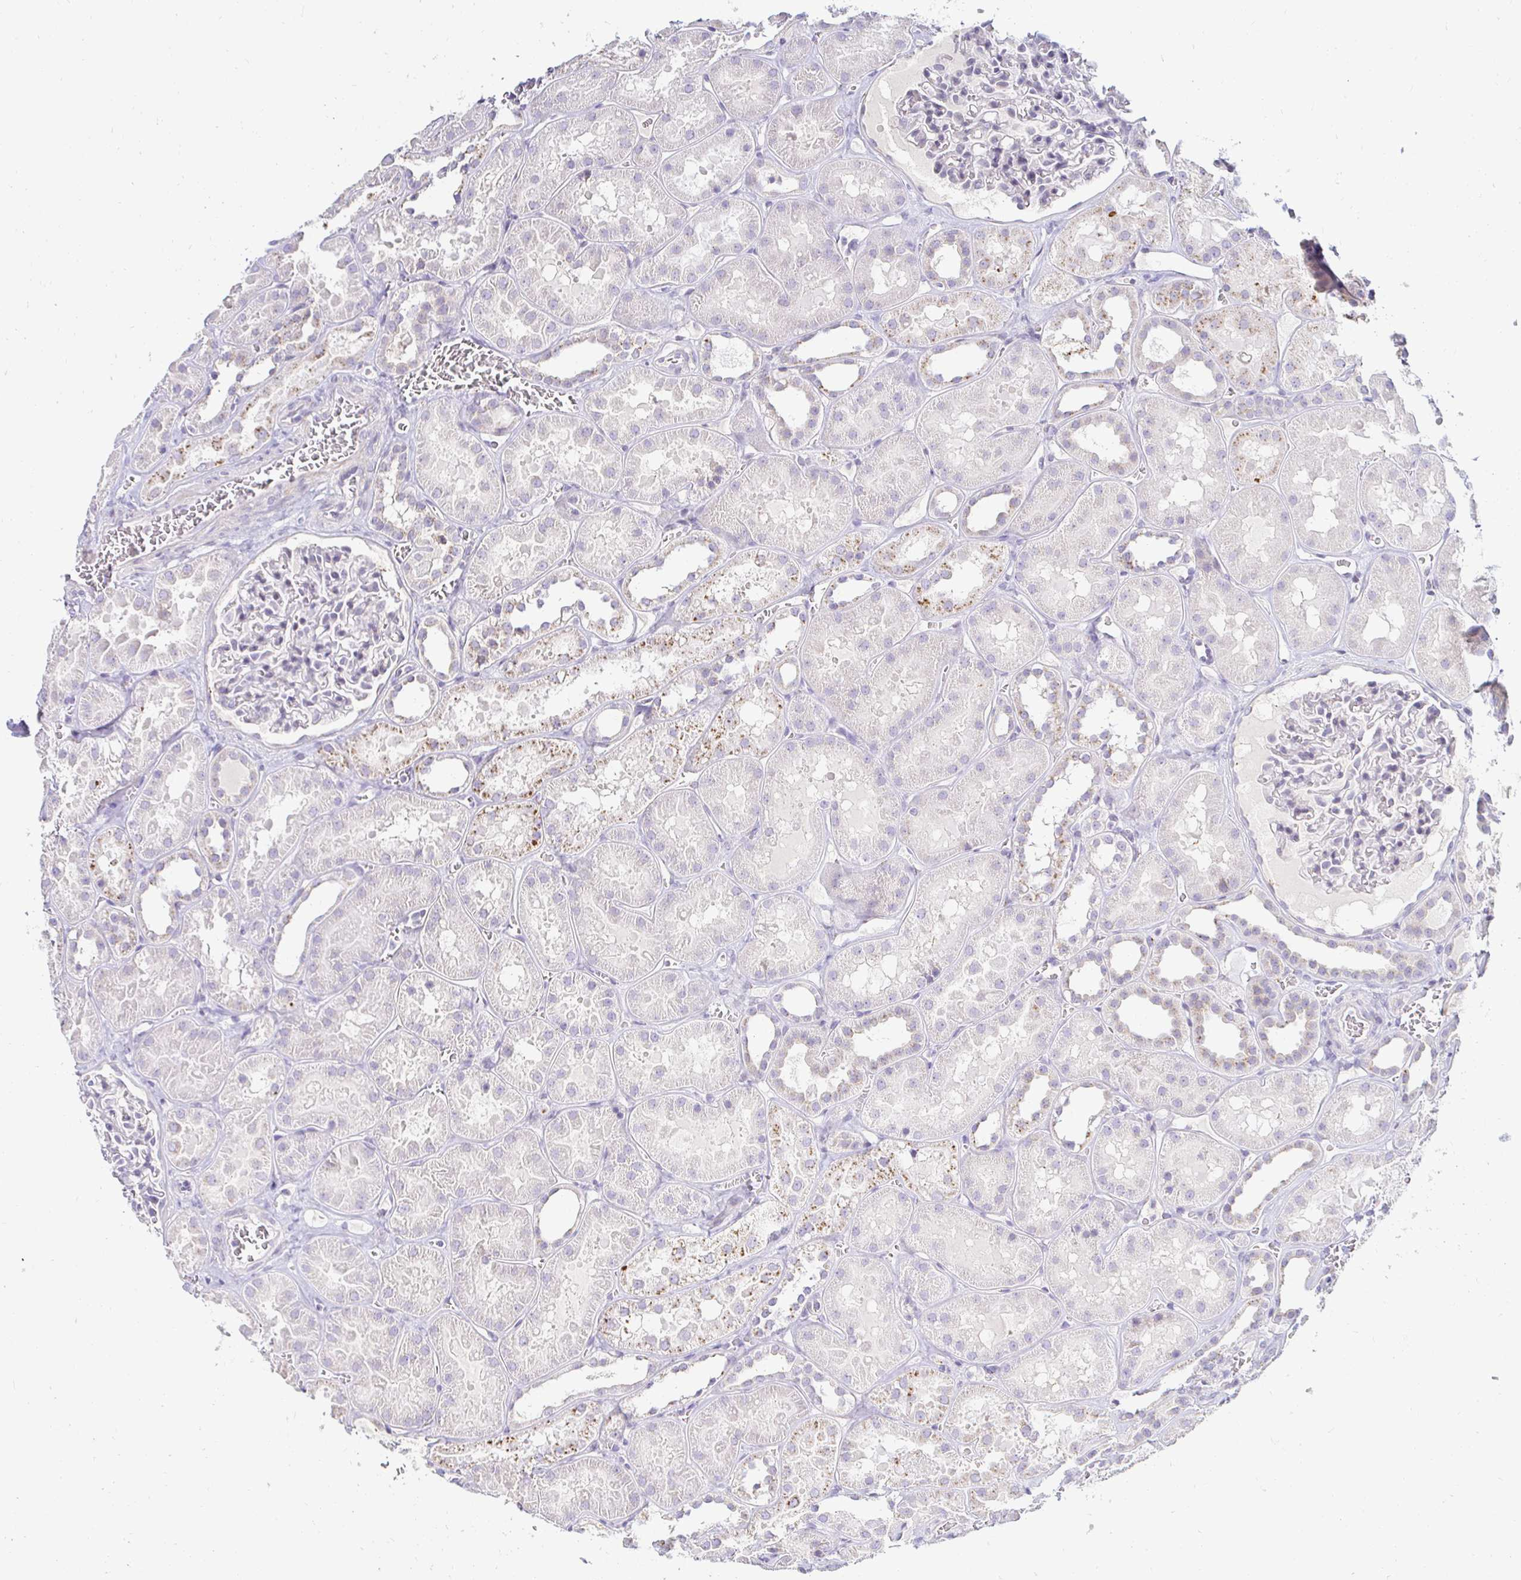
{"staining": {"intensity": "negative", "quantity": "none", "location": "none"}, "tissue": "kidney", "cell_type": "Cells in glomeruli", "image_type": "normal", "snomed": [{"axis": "morphology", "description": "Normal tissue, NOS"}, {"axis": "topography", "description": "Kidney"}], "caption": "Cells in glomeruli show no significant protein expression in normal kidney.", "gene": "OR51D1", "patient": {"sex": "female", "age": 41}}